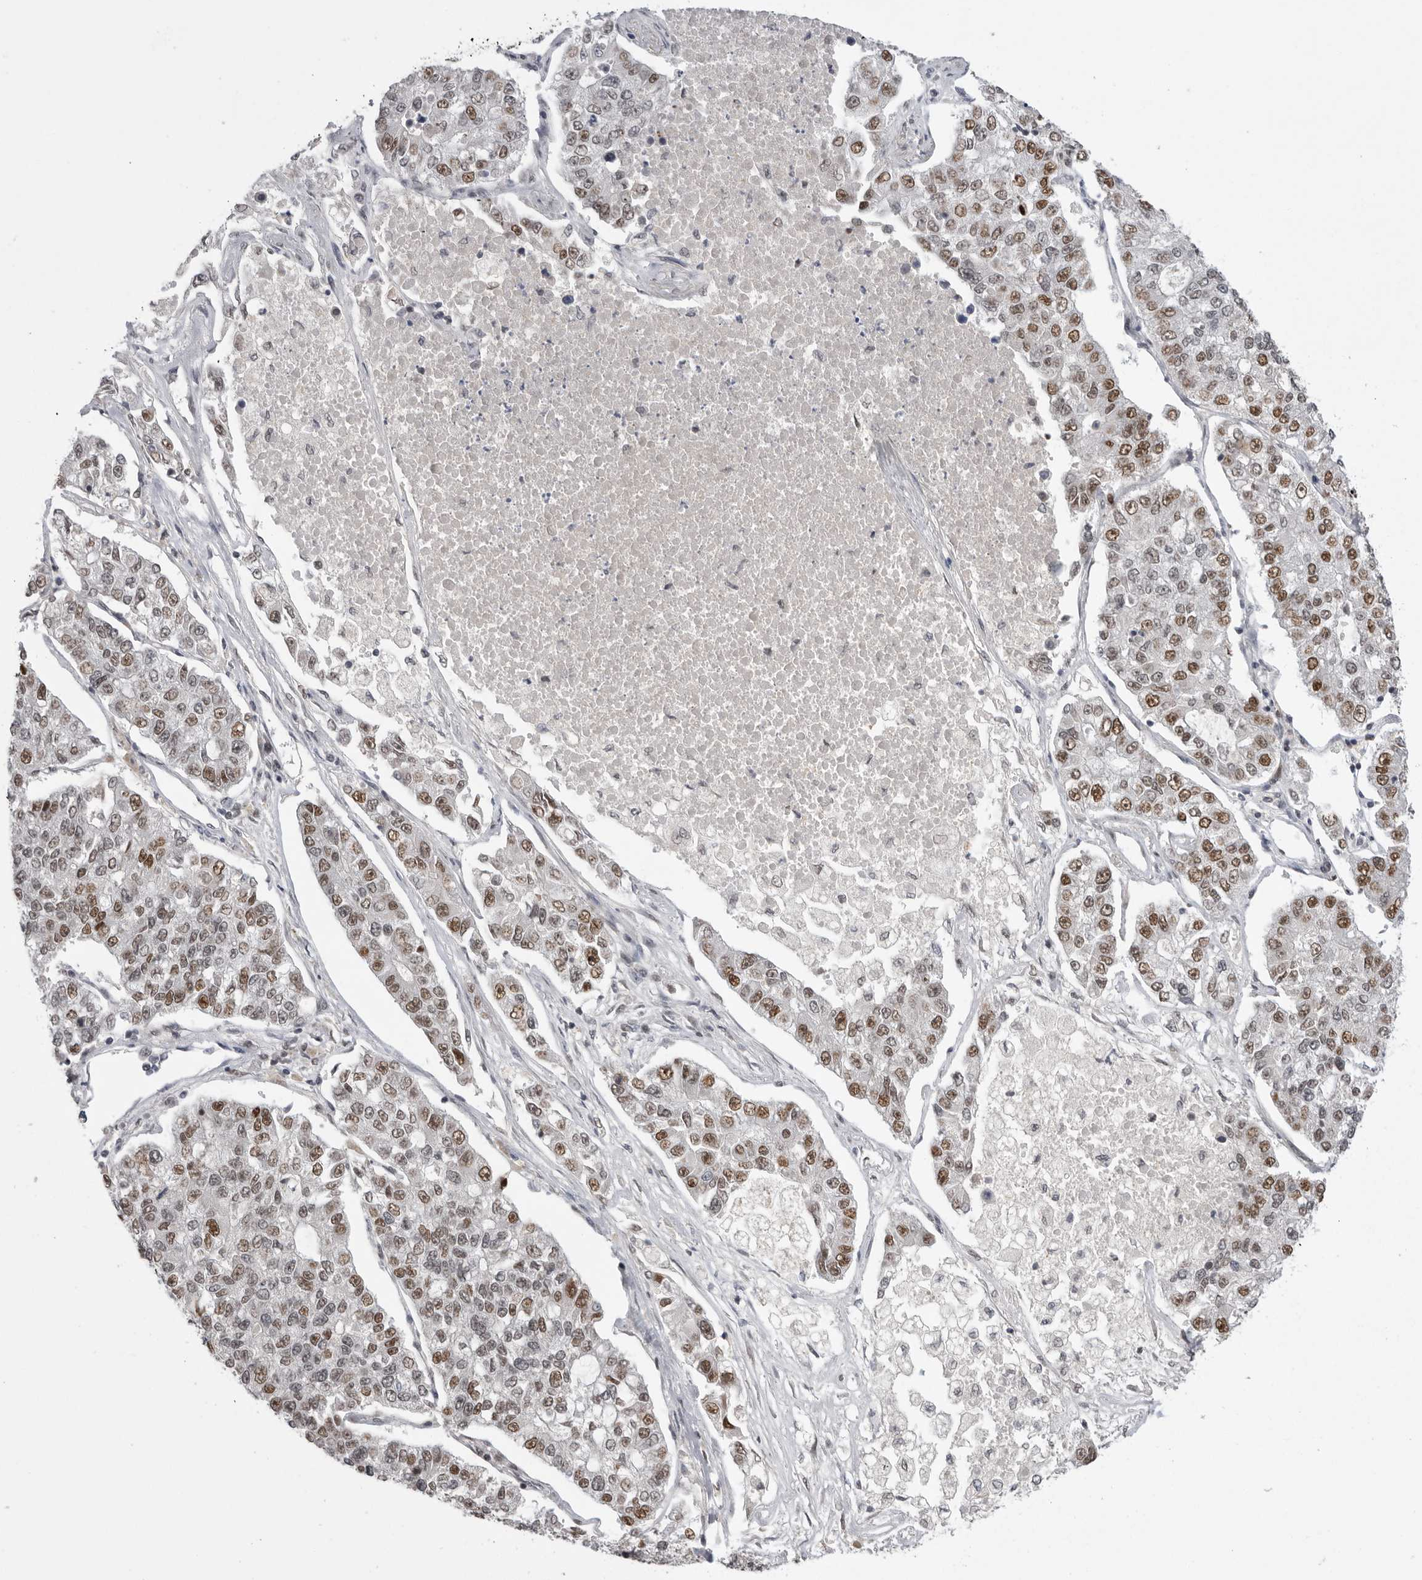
{"staining": {"intensity": "moderate", "quantity": ">75%", "location": "nuclear"}, "tissue": "lung cancer", "cell_type": "Tumor cells", "image_type": "cancer", "snomed": [{"axis": "morphology", "description": "Adenocarcinoma, NOS"}, {"axis": "topography", "description": "Lung"}], "caption": "Lung cancer stained with IHC shows moderate nuclear positivity in about >75% of tumor cells. (DAB = brown stain, brightfield microscopy at high magnification).", "gene": "POU5F1", "patient": {"sex": "male", "age": 49}}